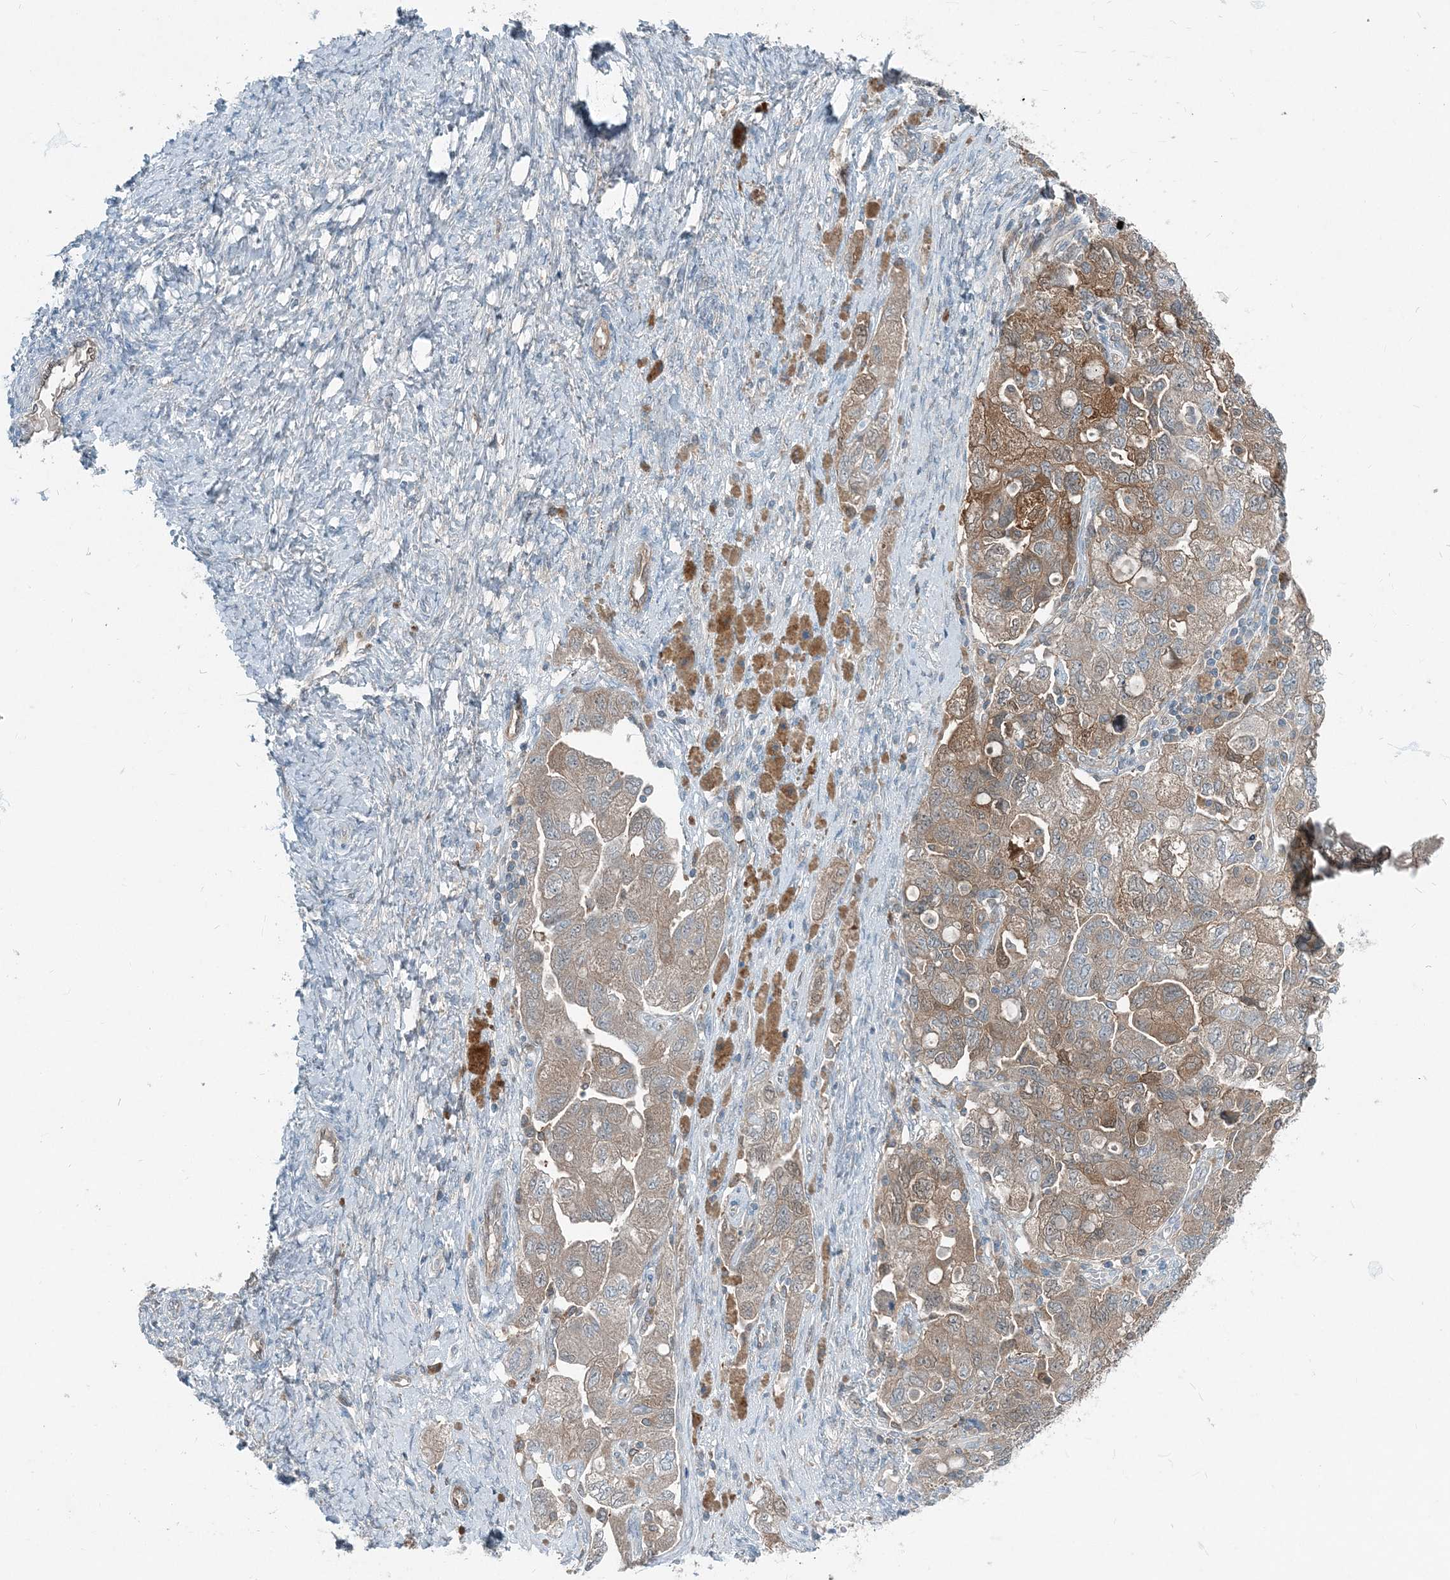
{"staining": {"intensity": "moderate", "quantity": "25%-75%", "location": "cytoplasmic/membranous"}, "tissue": "ovarian cancer", "cell_type": "Tumor cells", "image_type": "cancer", "snomed": [{"axis": "morphology", "description": "Carcinoma, NOS"}, {"axis": "morphology", "description": "Cystadenocarcinoma, serous, NOS"}, {"axis": "topography", "description": "Ovary"}], "caption": "Protein positivity by immunohistochemistry (IHC) reveals moderate cytoplasmic/membranous positivity in approximately 25%-75% of tumor cells in ovarian carcinoma.", "gene": "ARMH1", "patient": {"sex": "female", "age": 69}}